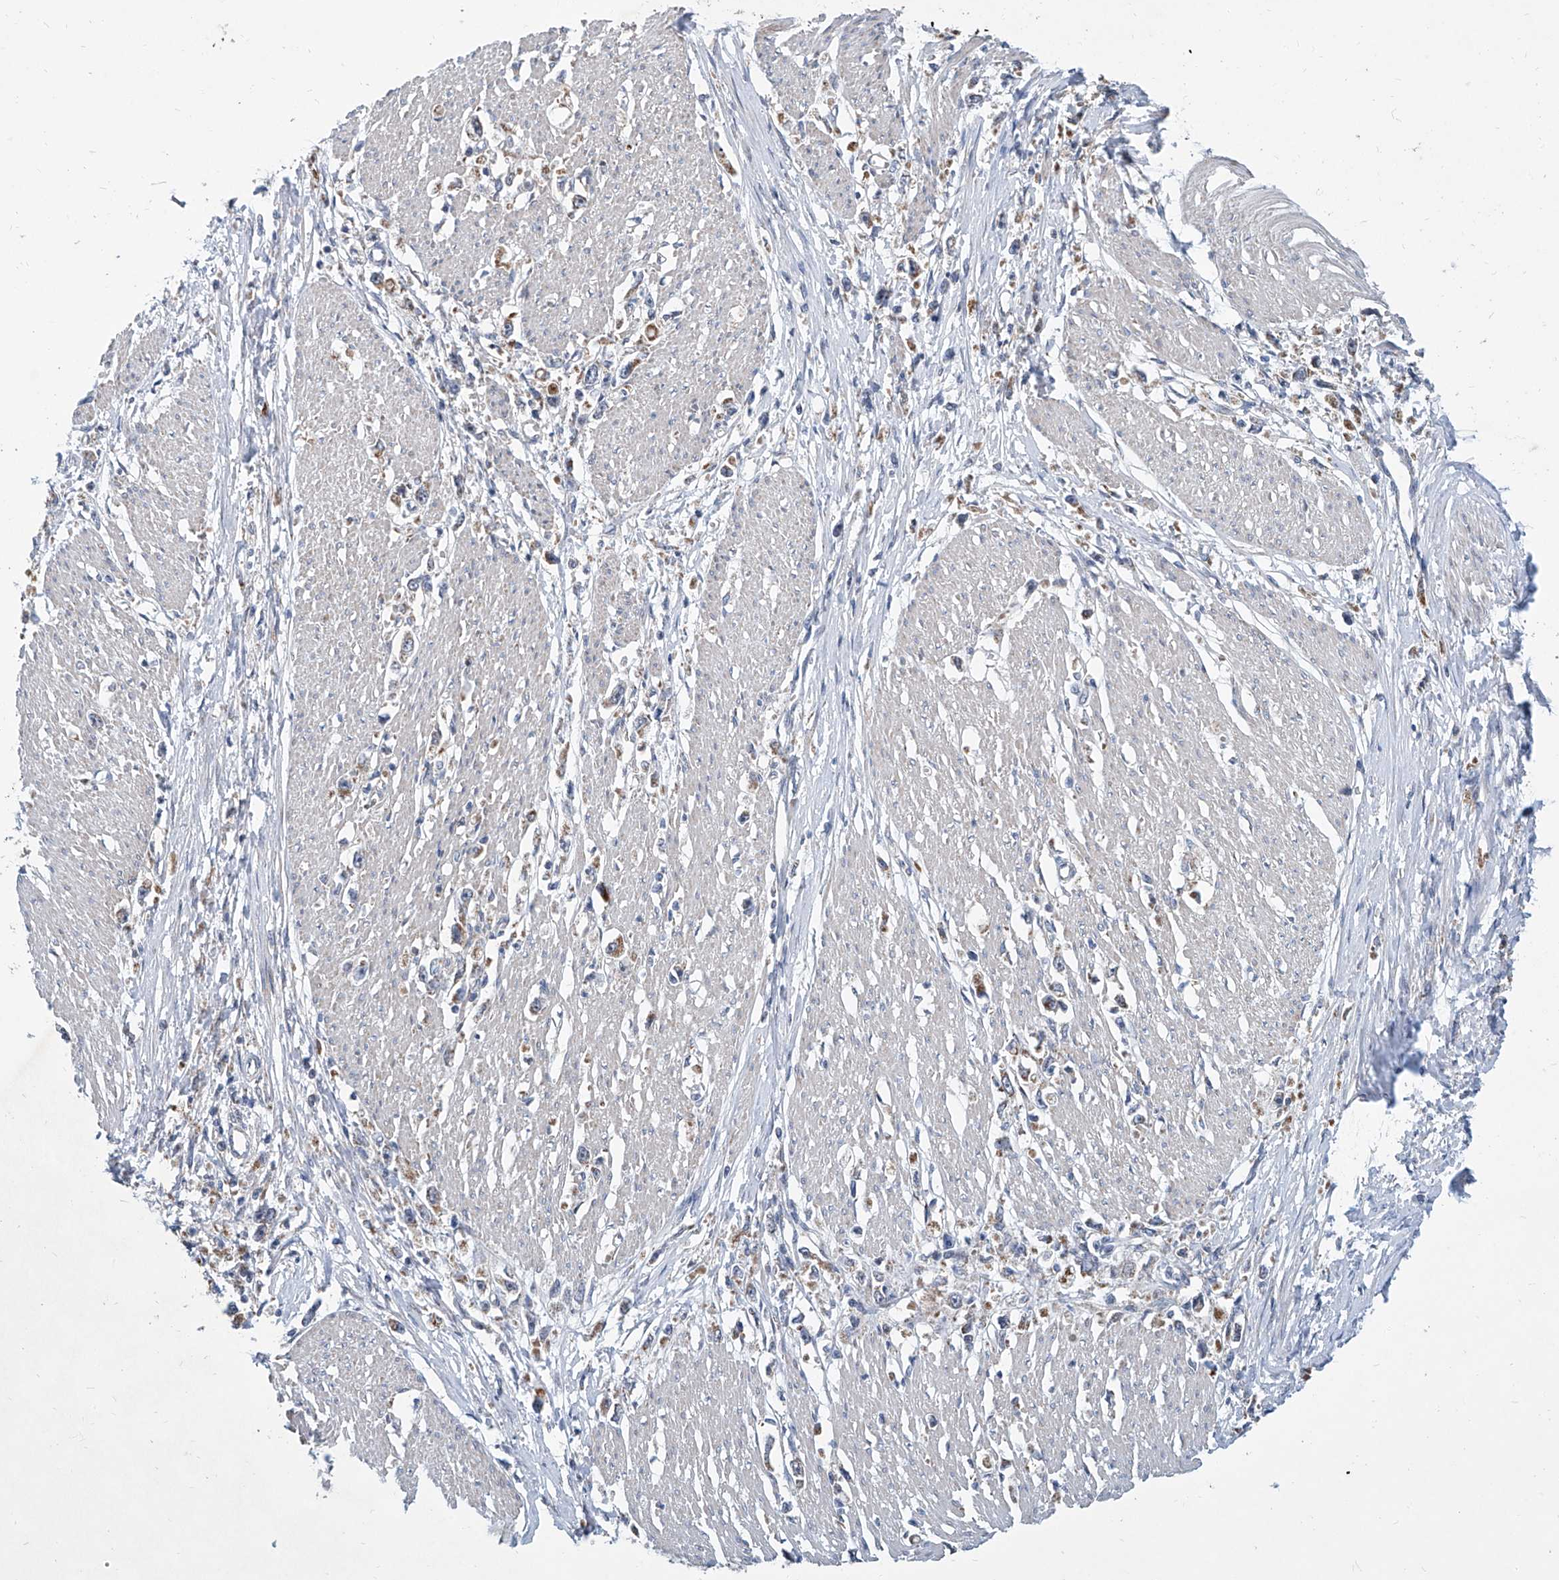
{"staining": {"intensity": "weak", "quantity": "25%-75%", "location": "cytoplasmic/membranous"}, "tissue": "stomach cancer", "cell_type": "Tumor cells", "image_type": "cancer", "snomed": [{"axis": "morphology", "description": "Adenocarcinoma, NOS"}, {"axis": "topography", "description": "Stomach"}], "caption": "Human adenocarcinoma (stomach) stained for a protein (brown) exhibits weak cytoplasmic/membranous positive staining in approximately 25%-75% of tumor cells.", "gene": "USP48", "patient": {"sex": "female", "age": 59}}